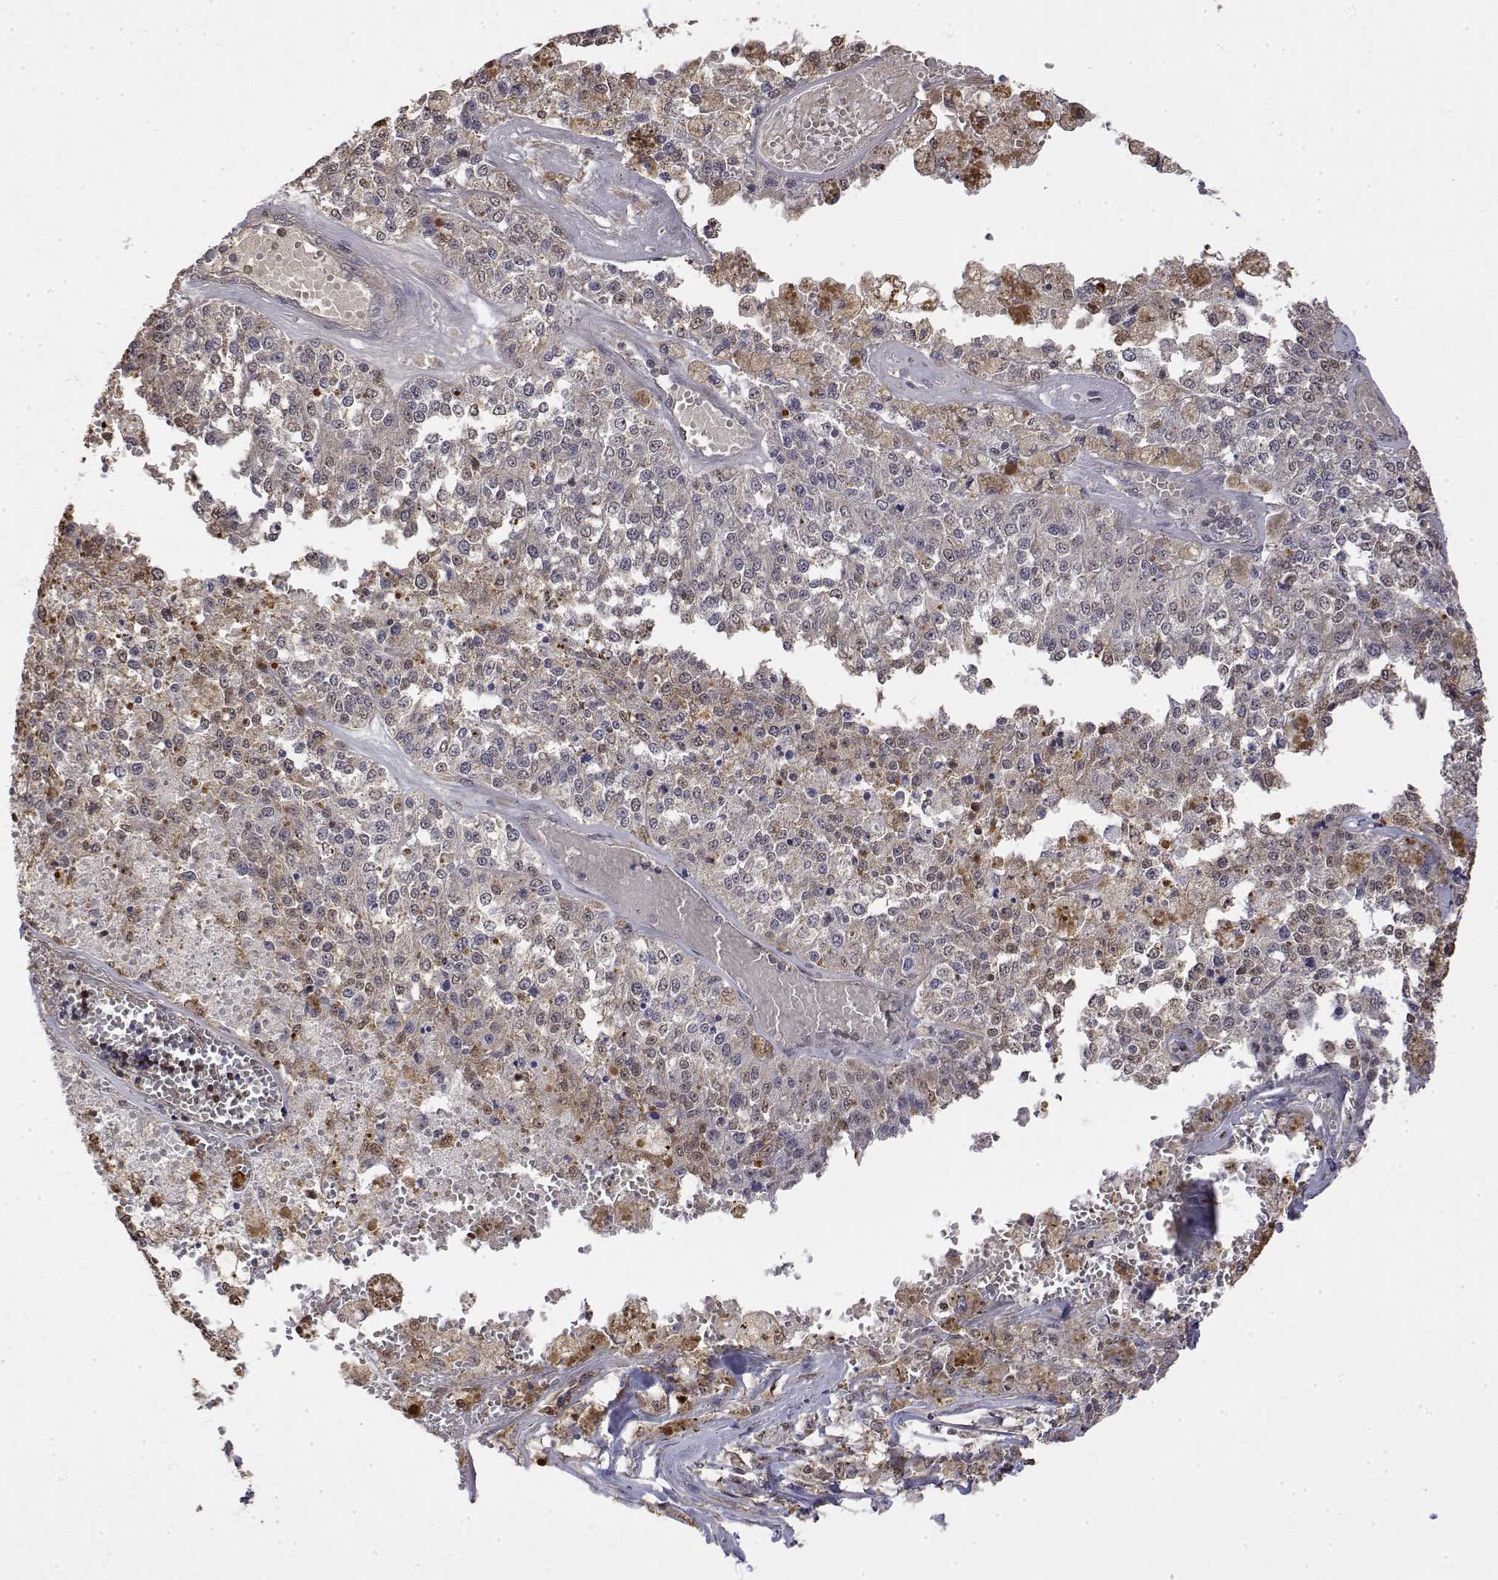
{"staining": {"intensity": "negative", "quantity": "none", "location": "none"}, "tissue": "melanoma", "cell_type": "Tumor cells", "image_type": "cancer", "snomed": [{"axis": "morphology", "description": "Malignant melanoma, Metastatic site"}, {"axis": "topography", "description": "Lymph node"}], "caption": "Image shows no significant protein staining in tumor cells of melanoma.", "gene": "TPI1", "patient": {"sex": "female", "age": 64}}